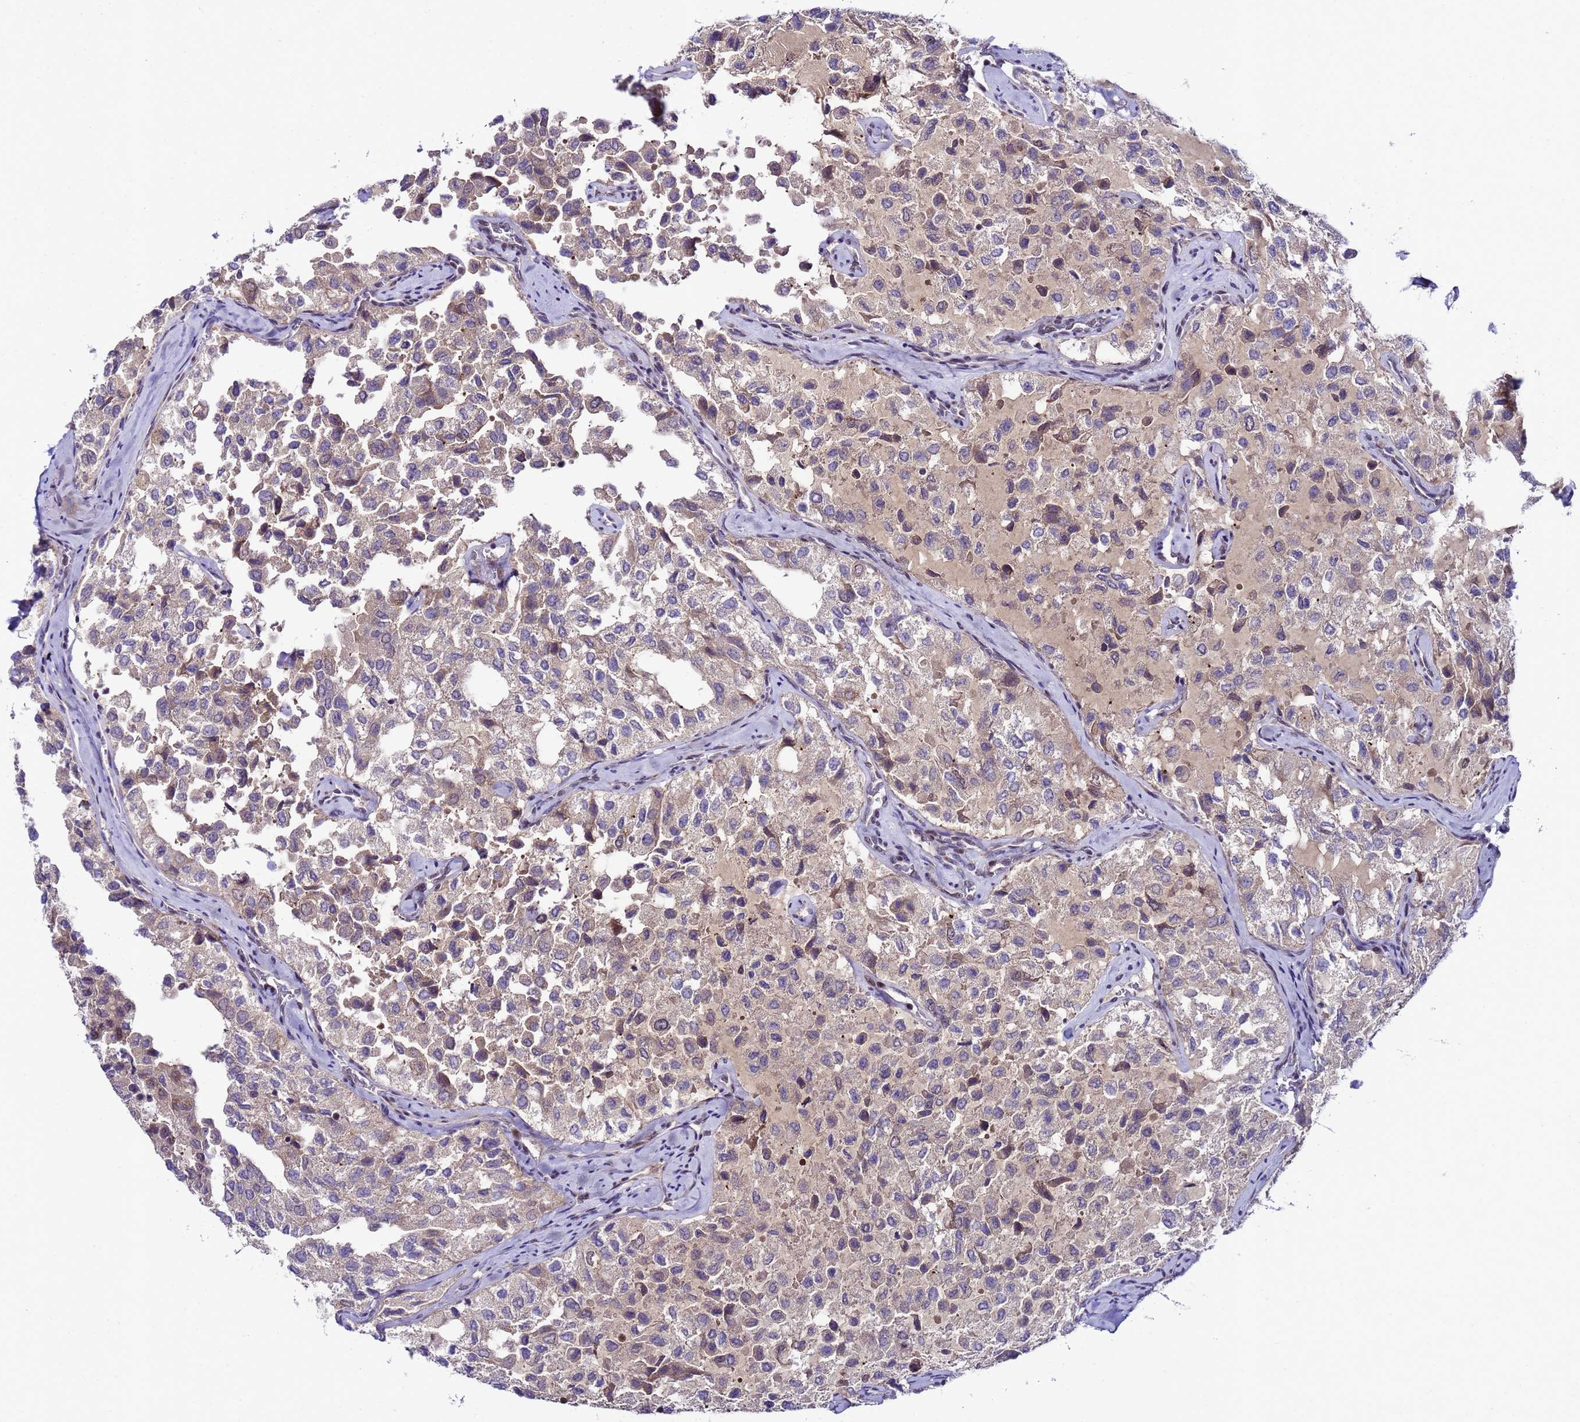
{"staining": {"intensity": "moderate", "quantity": "25%-75%", "location": "cytoplasmic/membranous,nuclear"}, "tissue": "thyroid cancer", "cell_type": "Tumor cells", "image_type": "cancer", "snomed": [{"axis": "morphology", "description": "Follicular adenoma carcinoma, NOS"}, {"axis": "topography", "description": "Thyroid gland"}], "caption": "Thyroid cancer stained with DAB IHC exhibits medium levels of moderate cytoplasmic/membranous and nuclear expression in about 25%-75% of tumor cells.", "gene": "C19orf47", "patient": {"sex": "male", "age": 75}}